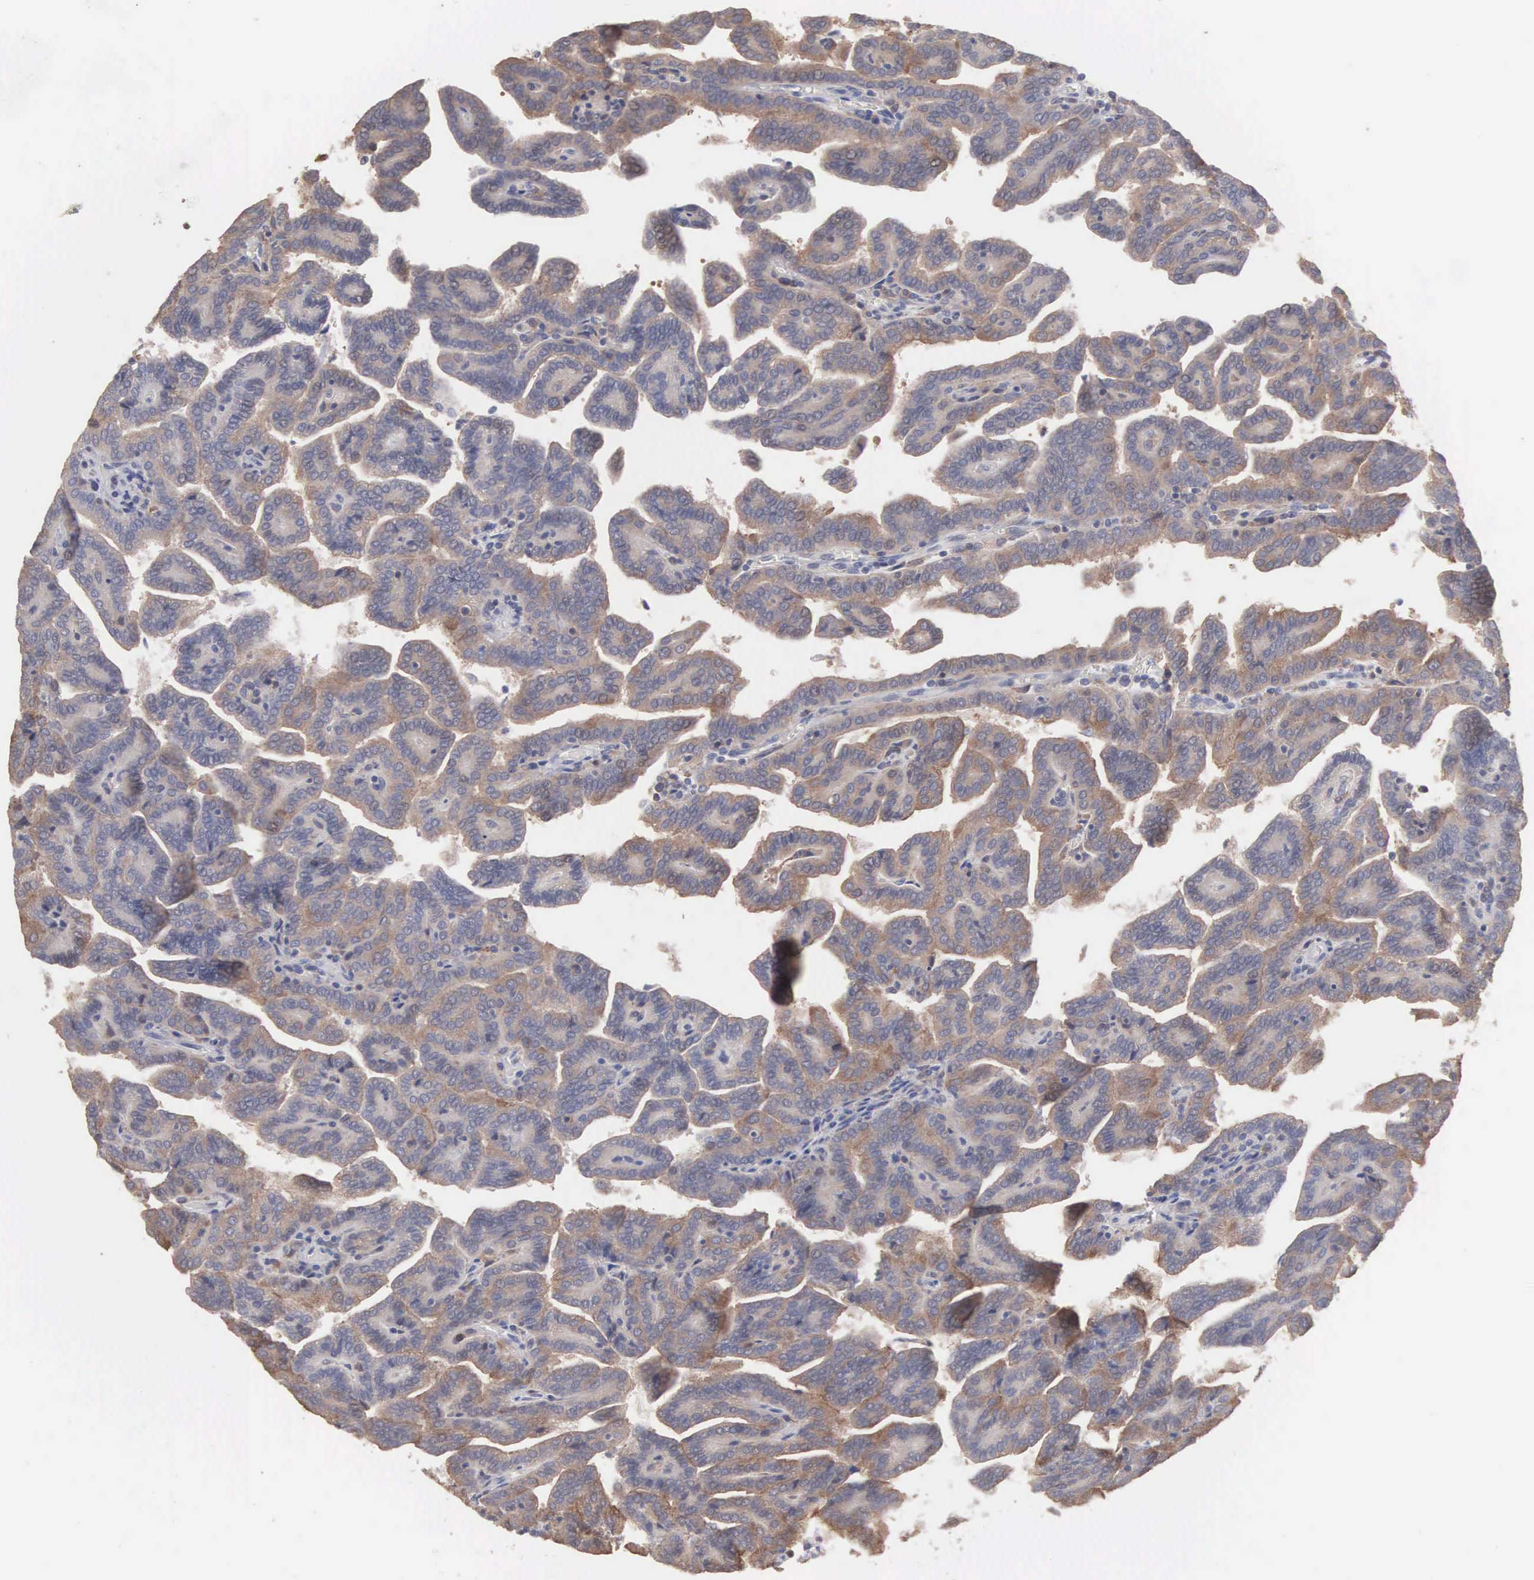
{"staining": {"intensity": "moderate", "quantity": ">75%", "location": "cytoplasmic/membranous"}, "tissue": "renal cancer", "cell_type": "Tumor cells", "image_type": "cancer", "snomed": [{"axis": "morphology", "description": "Adenocarcinoma, NOS"}, {"axis": "topography", "description": "Kidney"}], "caption": "The micrograph demonstrates immunohistochemical staining of adenocarcinoma (renal). There is moderate cytoplasmic/membranous expression is present in about >75% of tumor cells.", "gene": "MTHFD1", "patient": {"sex": "male", "age": 61}}